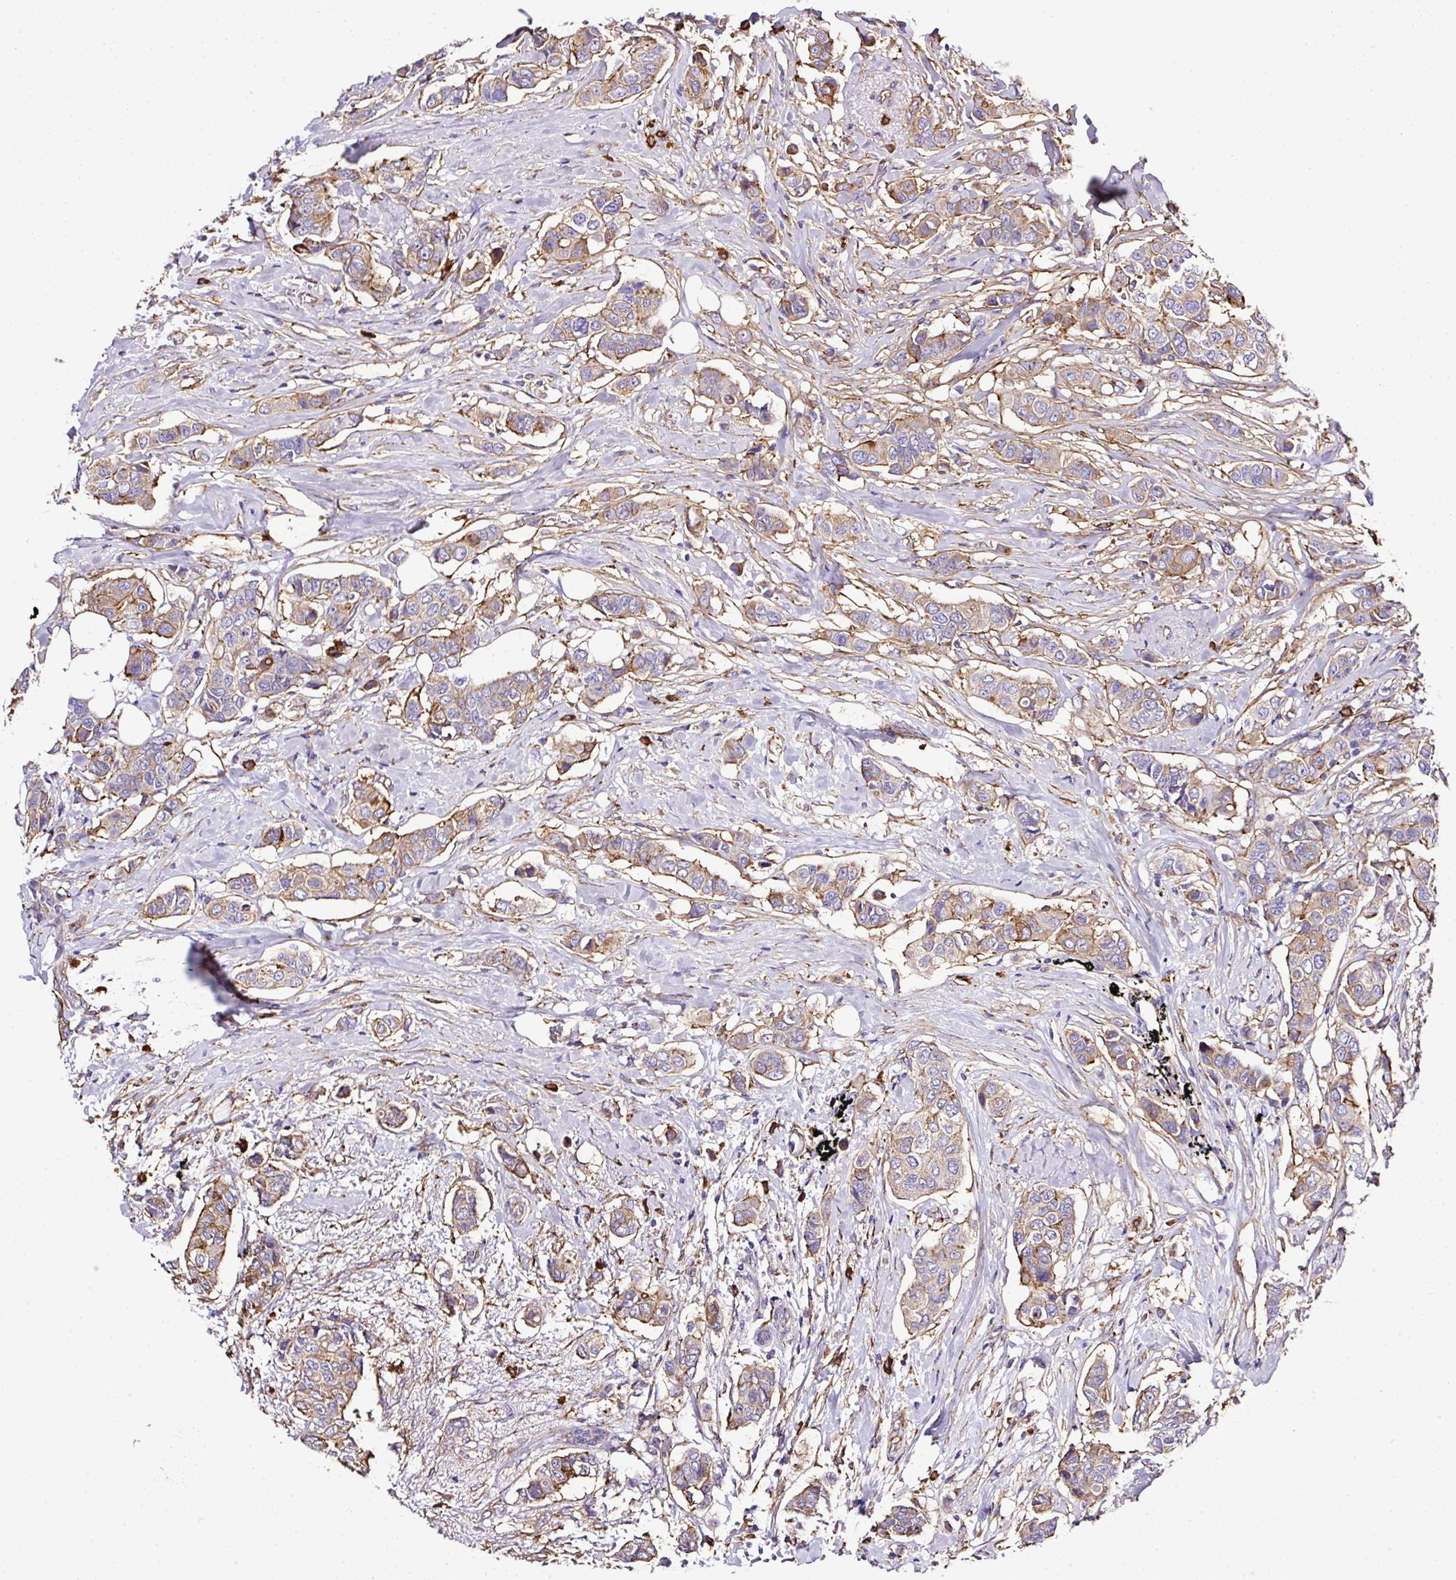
{"staining": {"intensity": "moderate", "quantity": "<25%", "location": "cytoplasmic/membranous"}, "tissue": "breast cancer", "cell_type": "Tumor cells", "image_type": "cancer", "snomed": [{"axis": "morphology", "description": "Lobular carcinoma"}, {"axis": "topography", "description": "Breast"}], "caption": "Immunohistochemical staining of human breast lobular carcinoma reveals low levels of moderate cytoplasmic/membranous staining in approximately <25% of tumor cells.", "gene": "MAGEB5", "patient": {"sex": "female", "age": 51}}